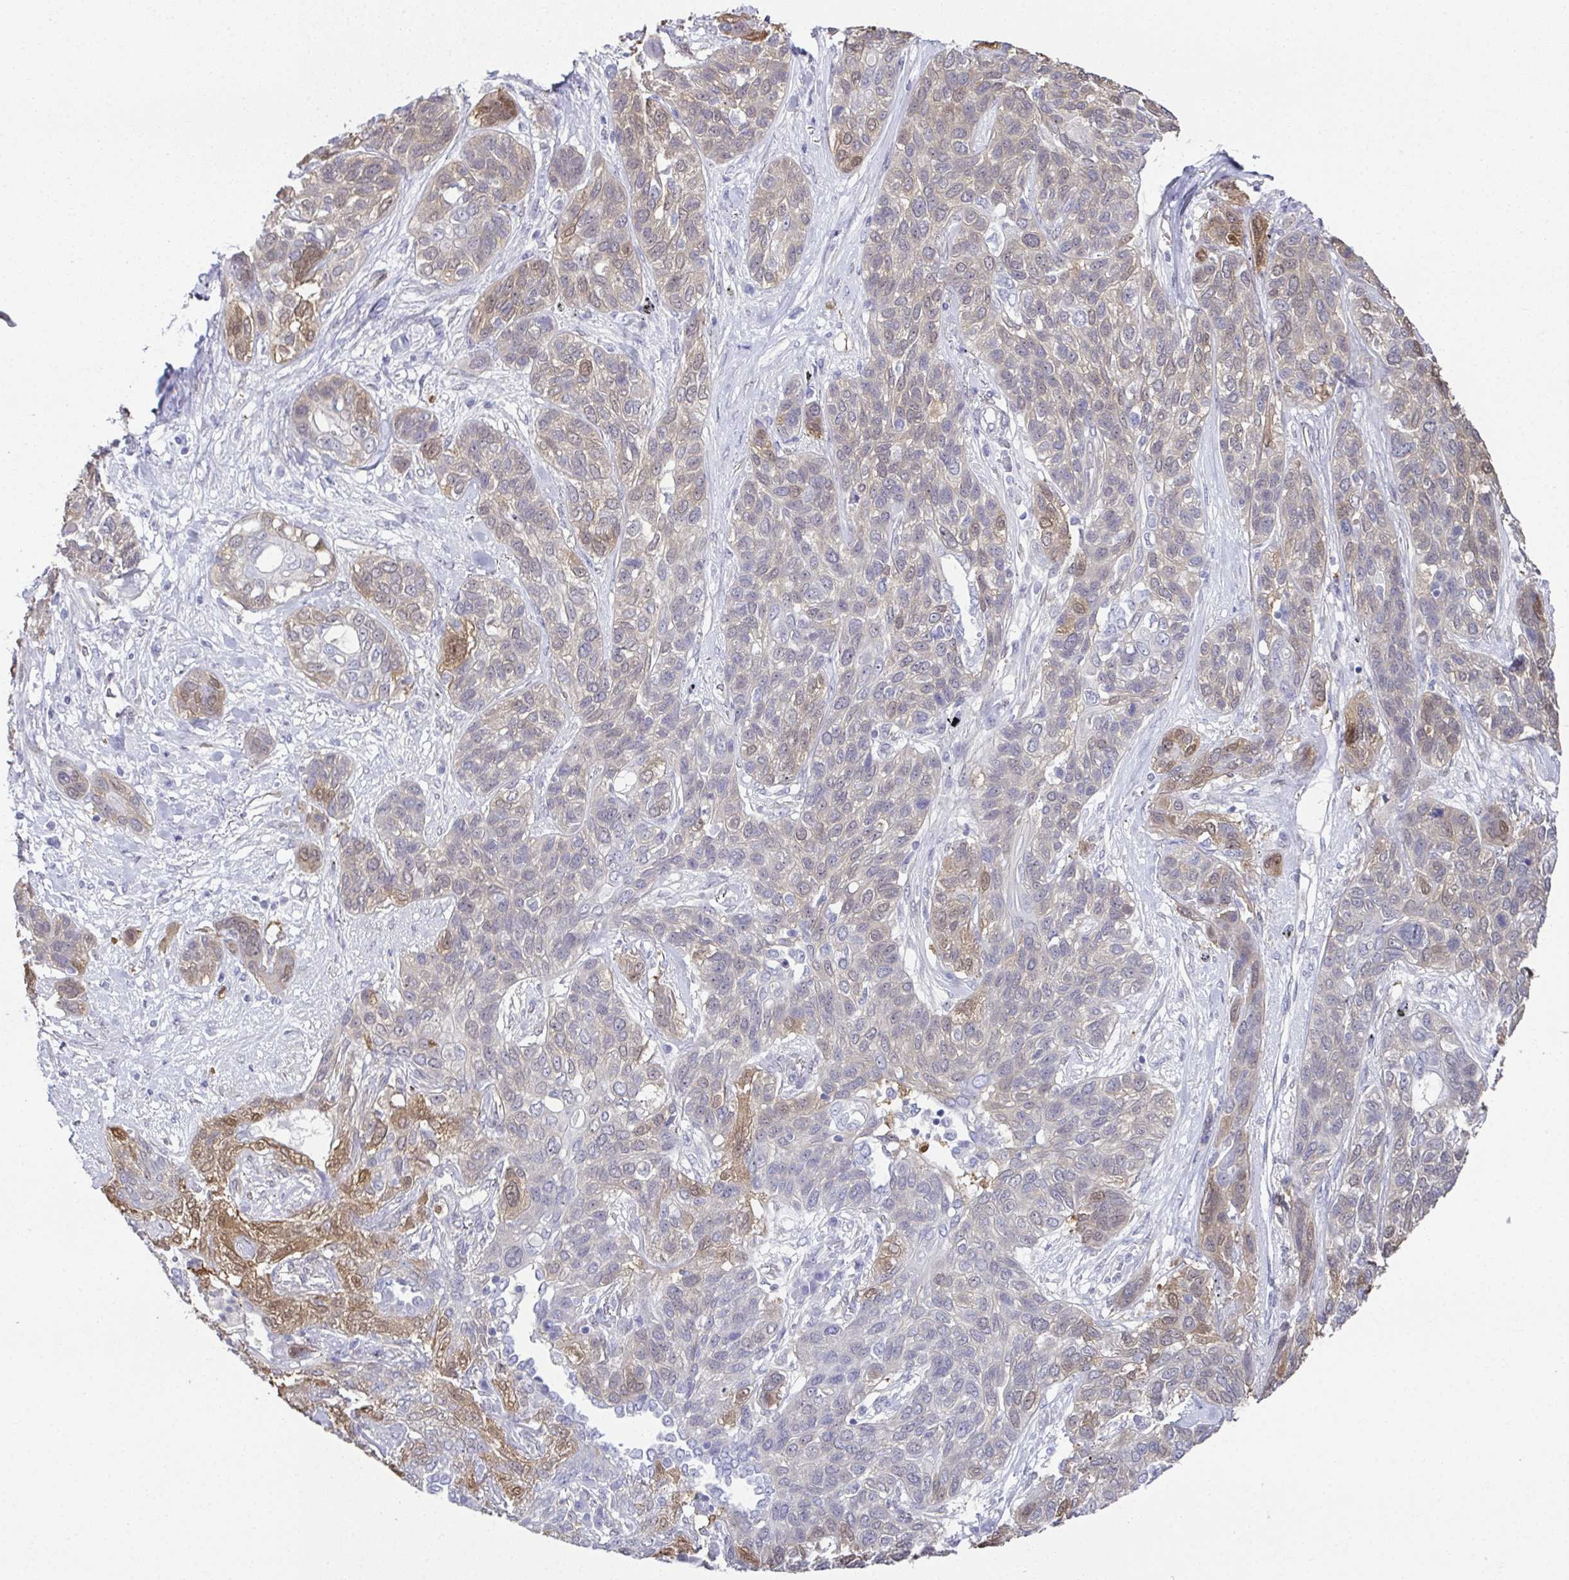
{"staining": {"intensity": "moderate", "quantity": "<25%", "location": "cytoplasmic/membranous,nuclear"}, "tissue": "lung cancer", "cell_type": "Tumor cells", "image_type": "cancer", "snomed": [{"axis": "morphology", "description": "Squamous cell carcinoma, NOS"}, {"axis": "topography", "description": "Lung"}], "caption": "Immunohistochemical staining of human lung cancer shows low levels of moderate cytoplasmic/membranous and nuclear protein positivity in approximately <25% of tumor cells.", "gene": "RBP1", "patient": {"sex": "female", "age": 70}}